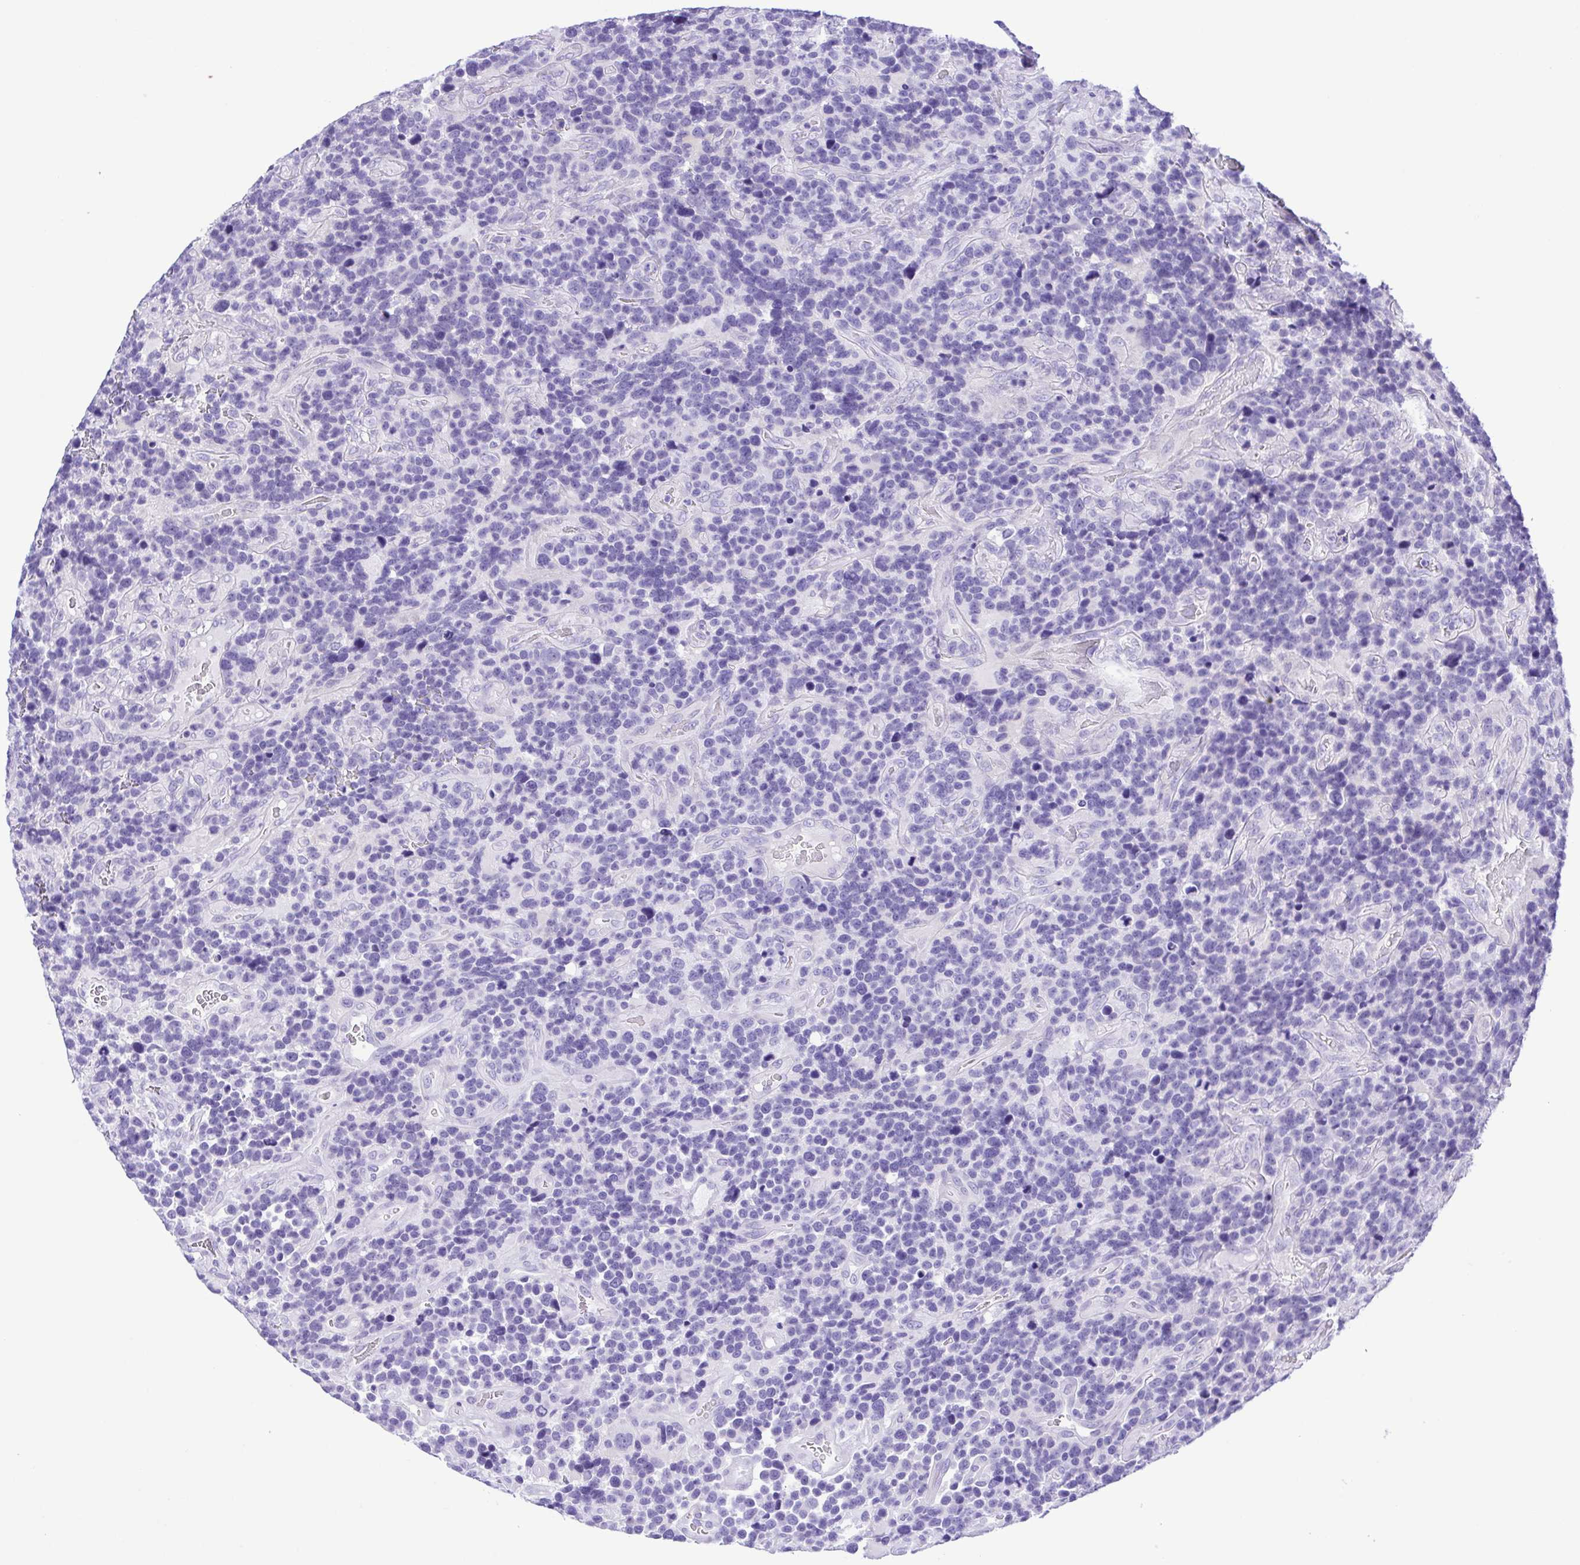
{"staining": {"intensity": "negative", "quantity": "none", "location": "none"}, "tissue": "glioma", "cell_type": "Tumor cells", "image_type": "cancer", "snomed": [{"axis": "morphology", "description": "Glioma, malignant, High grade"}, {"axis": "topography", "description": "Brain"}], "caption": "This is an immunohistochemistry image of glioma. There is no positivity in tumor cells.", "gene": "PAK3", "patient": {"sex": "male", "age": 33}}